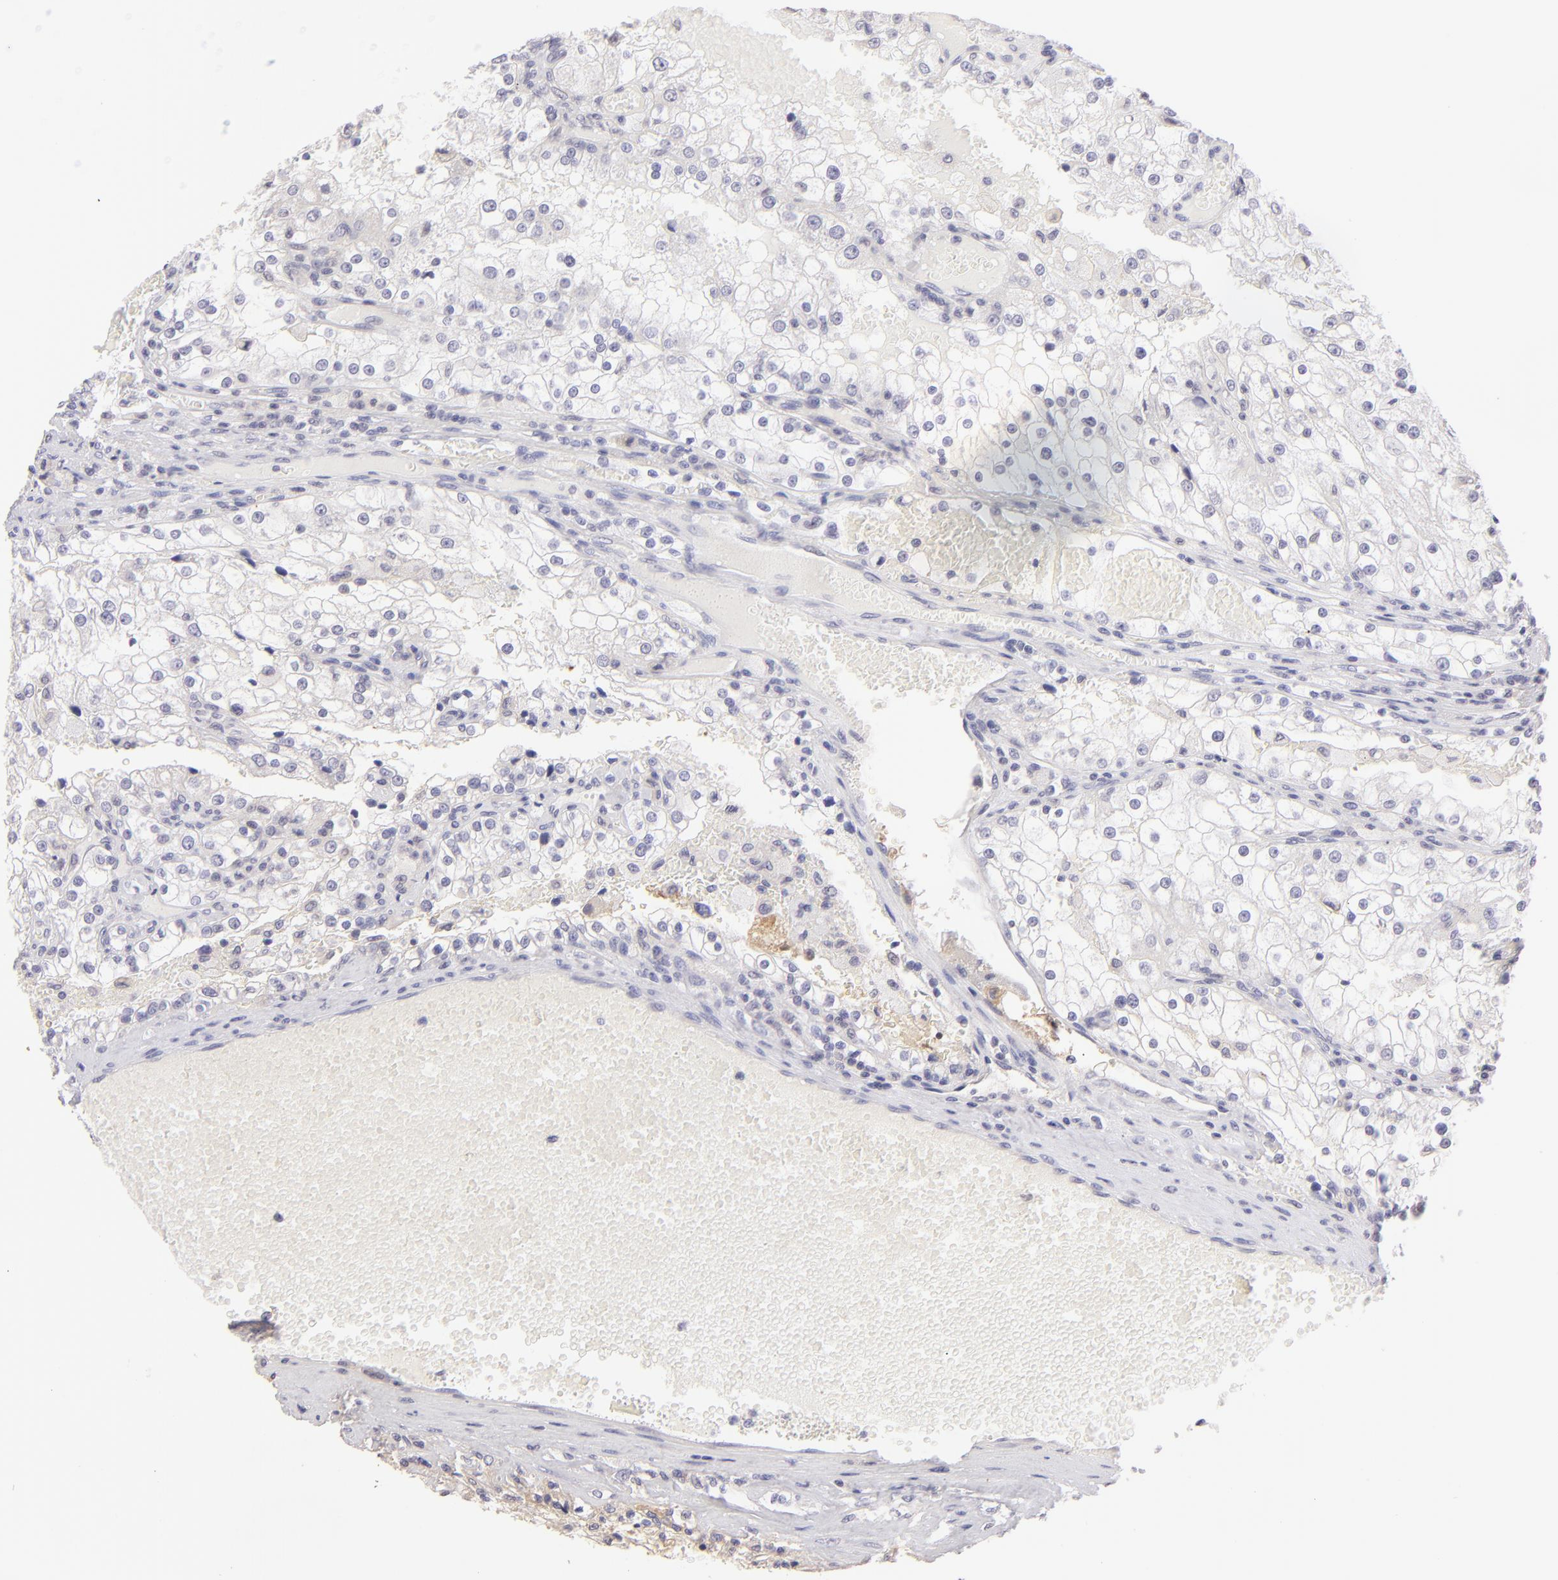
{"staining": {"intensity": "negative", "quantity": "none", "location": "none"}, "tissue": "renal cancer", "cell_type": "Tumor cells", "image_type": "cancer", "snomed": [{"axis": "morphology", "description": "Adenocarcinoma, NOS"}, {"axis": "topography", "description": "Kidney"}], "caption": "Immunohistochemistry histopathology image of human adenocarcinoma (renal) stained for a protein (brown), which exhibits no positivity in tumor cells.", "gene": "MAGEA1", "patient": {"sex": "female", "age": 74}}